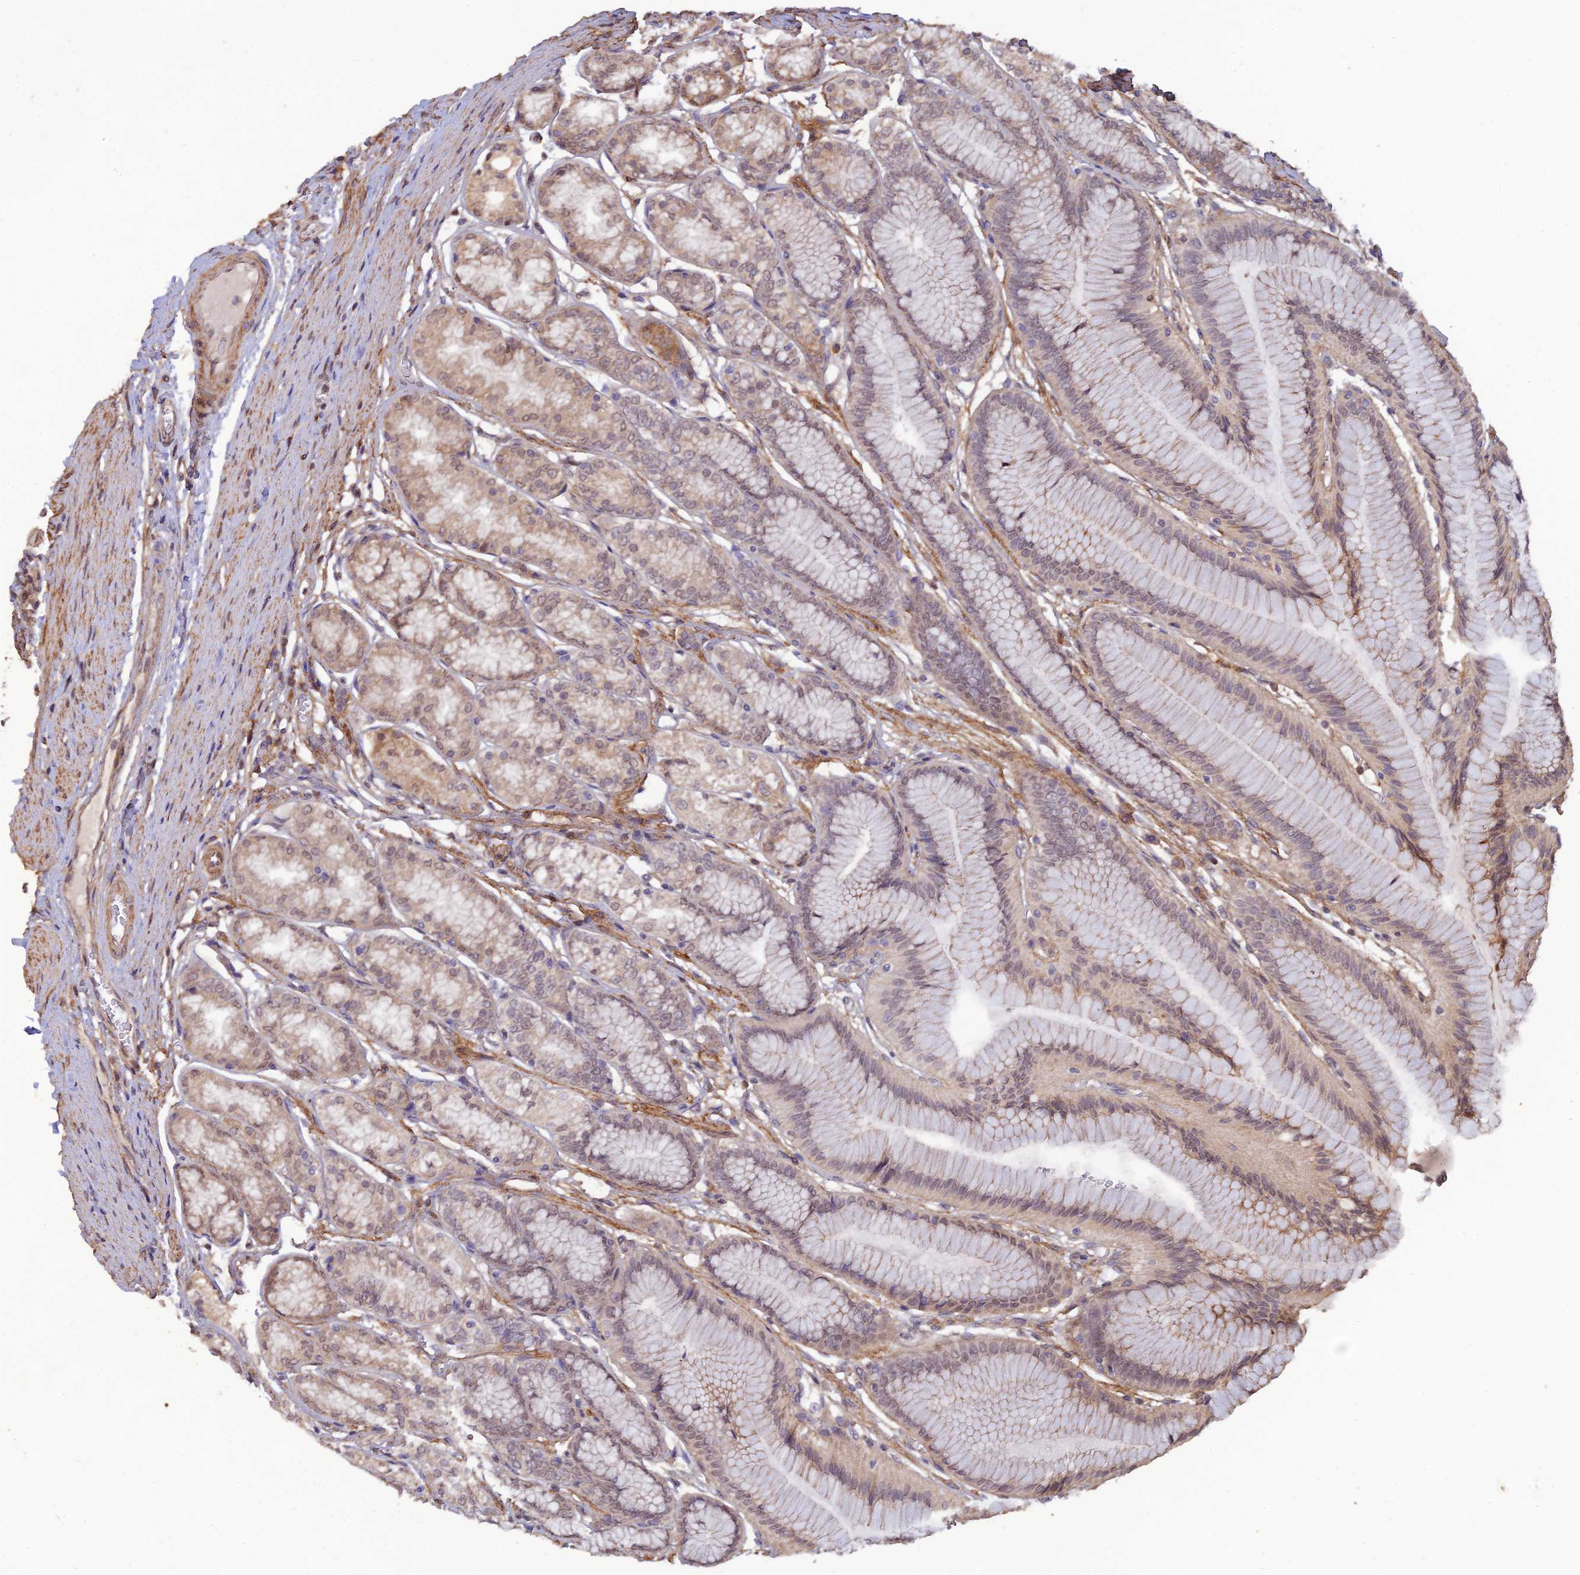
{"staining": {"intensity": "moderate", "quantity": ">75%", "location": "cytoplasmic/membranous,nuclear"}, "tissue": "stomach", "cell_type": "Glandular cells", "image_type": "normal", "snomed": [{"axis": "morphology", "description": "Normal tissue, NOS"}, {"axis": "morphology", "description": "Adenocarcinoma, NOS"}, {"axis": "morphology", "description": "Adenocarcinoma, High grade"}, {"axis": "topography", "description": "Stomach, upper"}, {"axis": "topography", "description": "Stomach"}], "caption": "The immunohistochemical stain shows moderate cytoplasmic/membranous,nuclear expression in glandular cells of normal stomach. (DAB (3,3'-diaminobenzidine) = brown stain, brightfield microscopy at high magnification).", "gene": "PAGR1", "patient": {"sex": "female", "age": 65}}